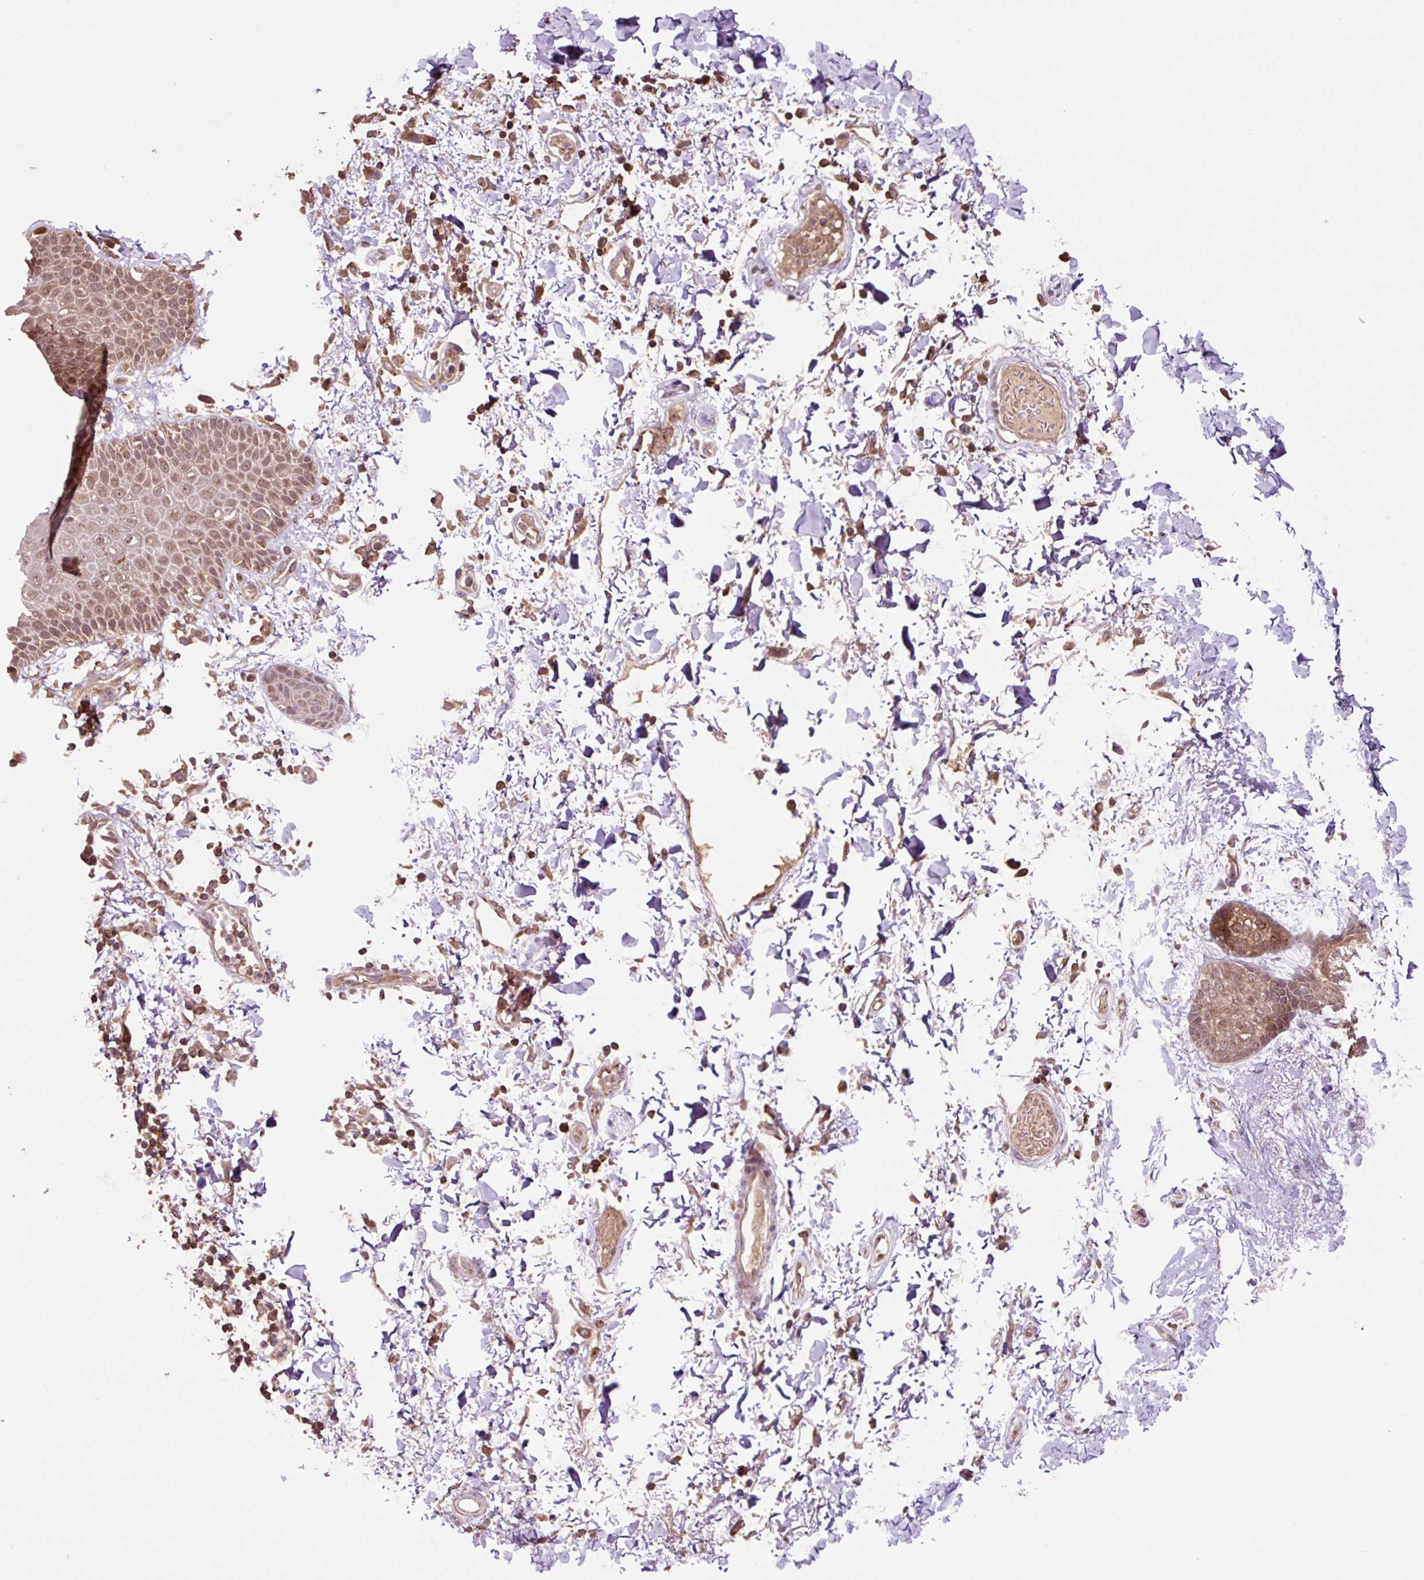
{"staining": {"intensity": "moderate", "quantity": "25%-75%", "location": "cytoplasmic/membranous"}, "tissue": "skin", "cell_type": "Epidermal cells", "image_type": "normal", "snomed": [{"axis": "morphology", "description": "Normal tissue, NOS"}, {"axis": "topography", "description": "Peripheral nerve tissue"}], "caption": "A medium amount of moderate cytoplasmic/membranous positivity is identified in about 25%-75% of epidermal cells in benign skin. The protein of interest is stained brown, and the nuclei are stained in blue (DAB IHC with brightfield microscopy, high magnification).", "gene": "MMS19", "patient": {"sex": "male", "age": 51}}